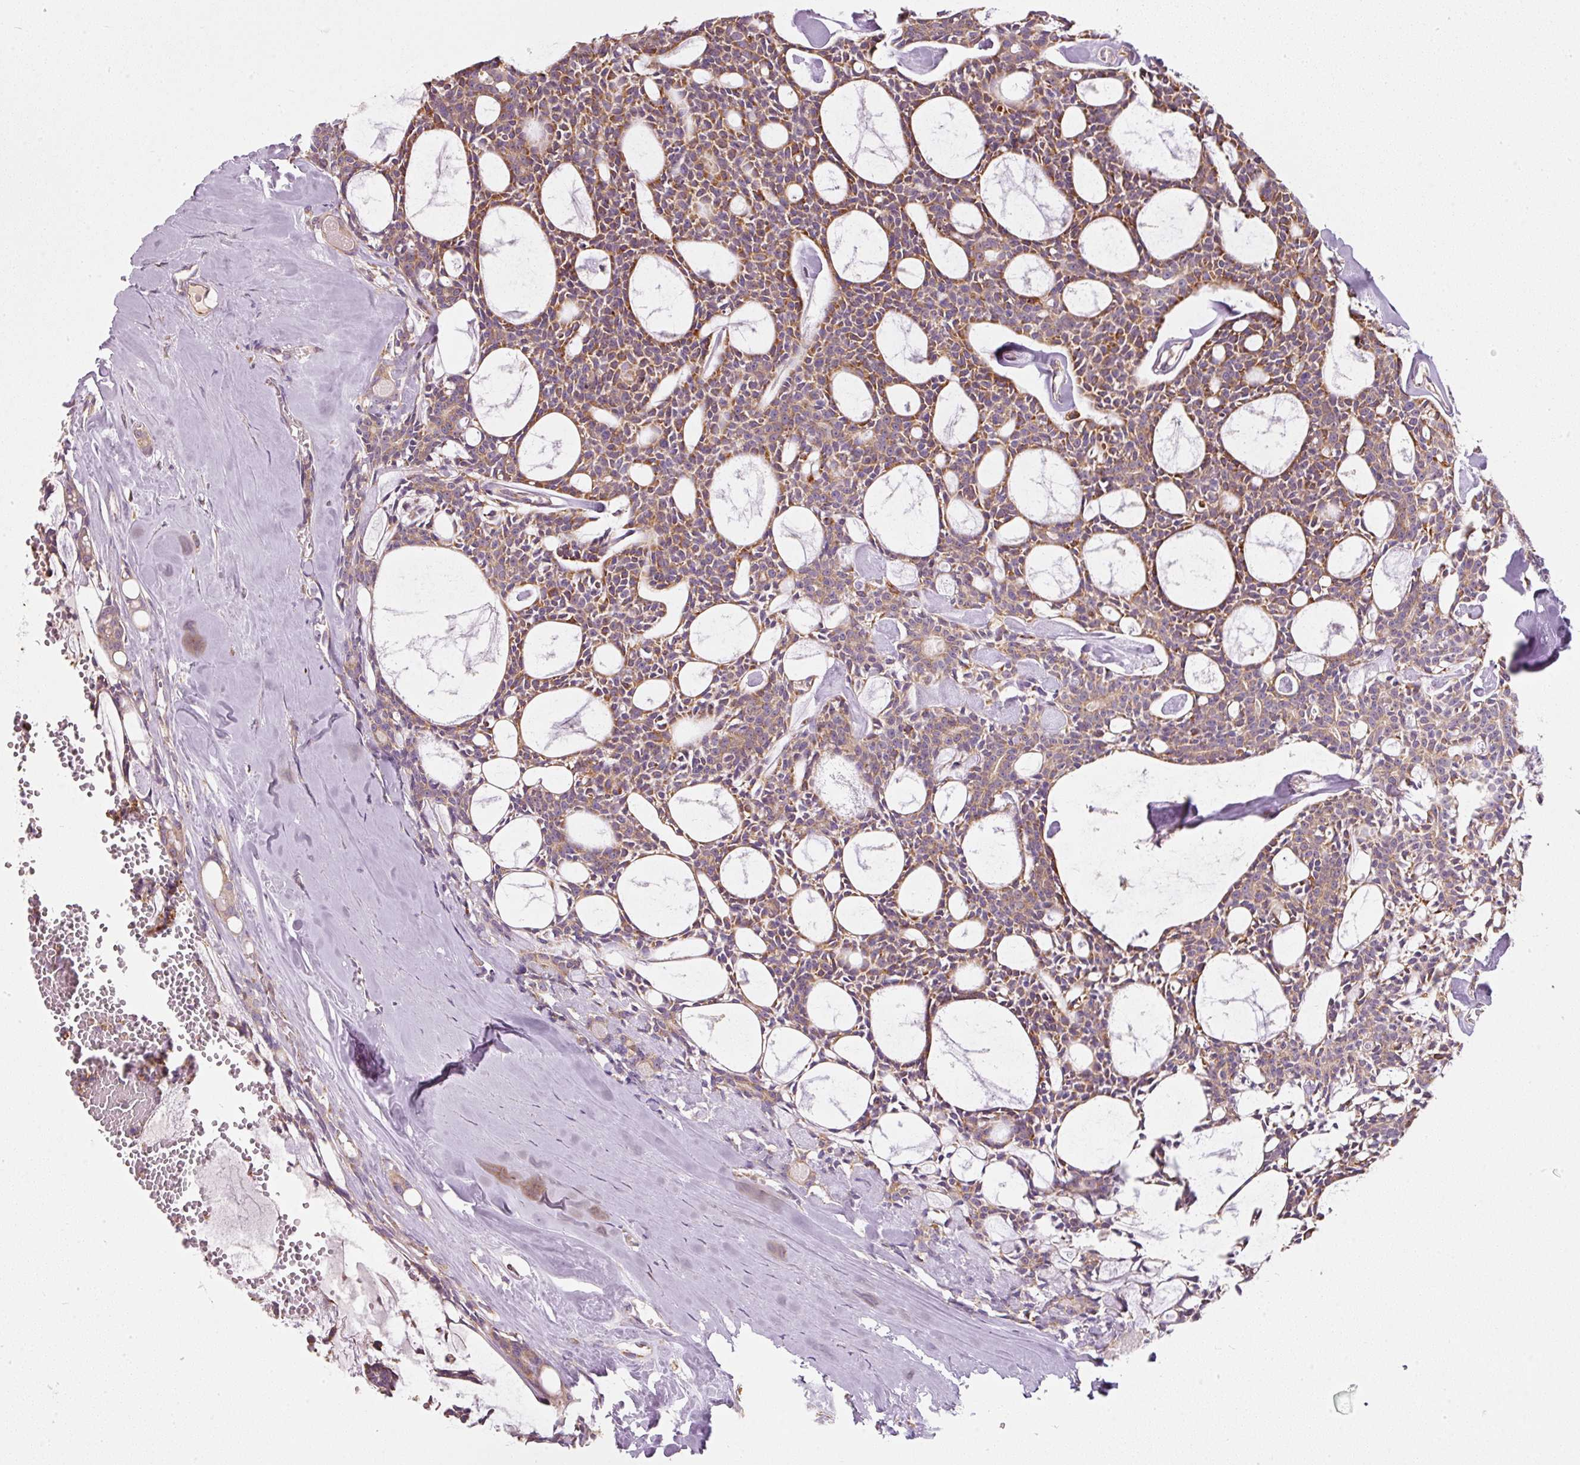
{"staining": {"intensity": "moderate", "quantity": "25%-75%", "location": "cytoplasmic/membranous"}, "tissue": "head and neck cancer", "cell_type": "Tumor cells", "image_type": "cancer", "snomed": [{"axis": "morphology", "description": "Adenocarcinoma, NOS"}, {"axis": "topography", "description": "Salivary gland"}, {"axis": "topography", "description": "Head-Neck"}], "caption": "Moderate cytoplasmic/membranous staining is appreciated in about 25%-75% of tumor cells in head and neck cancer (adenocarcinoma).", "gene": "MORN4", "patient": {"sex": "male", "age": 55}}